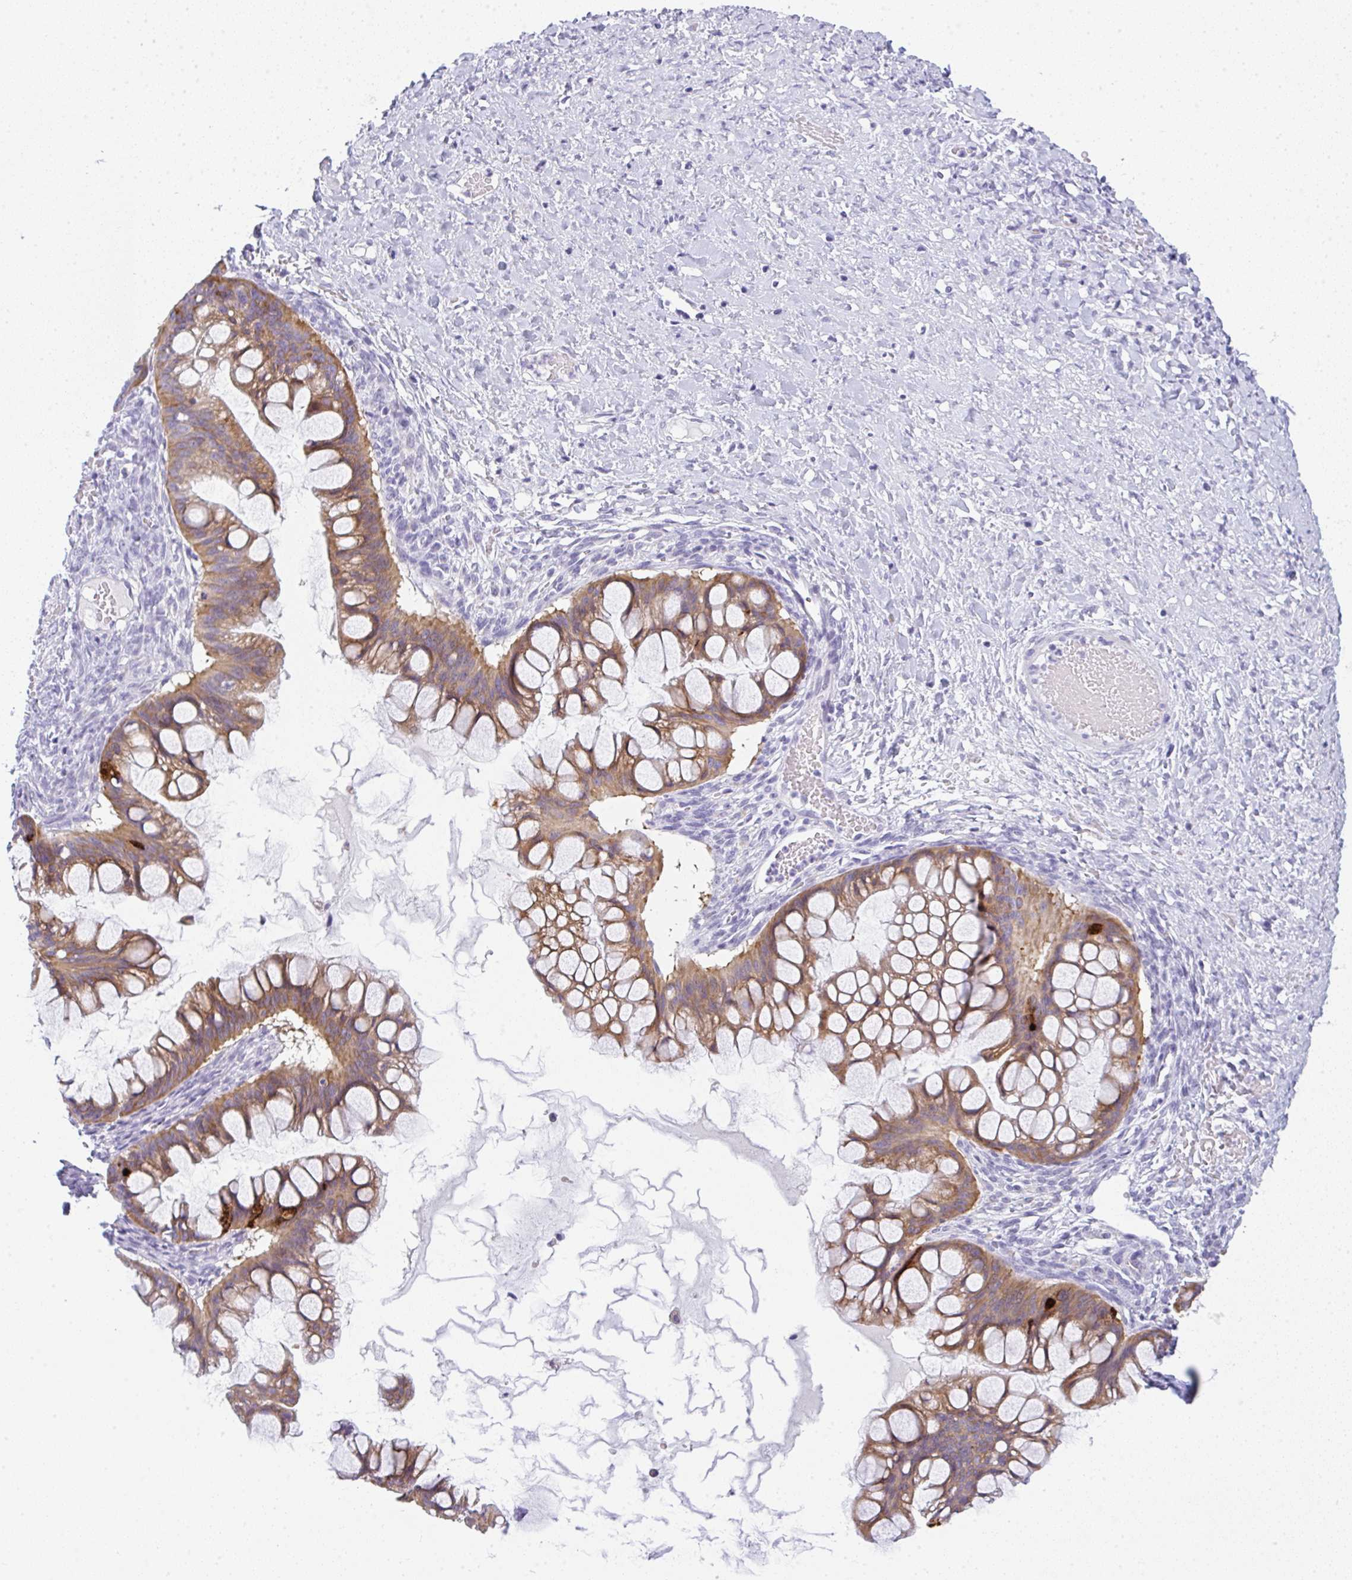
{"staining": {"intensity": "moderate", "quantity": ">75%", "location": "cytoplasmic/membranous"}, "tissue": "ovarian cancer", "cell_type": "Tumor cells", "image_type": "cancer", "snomed": [{"axis": "morphology", "description": "Cystadenocarcinoma, mucinous, NOS"}, {"axis": "topography", "description": "Ovary"}], "caption": "A histopathology image showing moderate cytoplasmic/membranous staining in about >75% of tumor cells in ovarian cancer (mucinous cystadenocarcinoma), as visualized by brown immunohistochemical staining.", "gene": "LPAR4", "patient": {"sex": "female", "age": 73}}